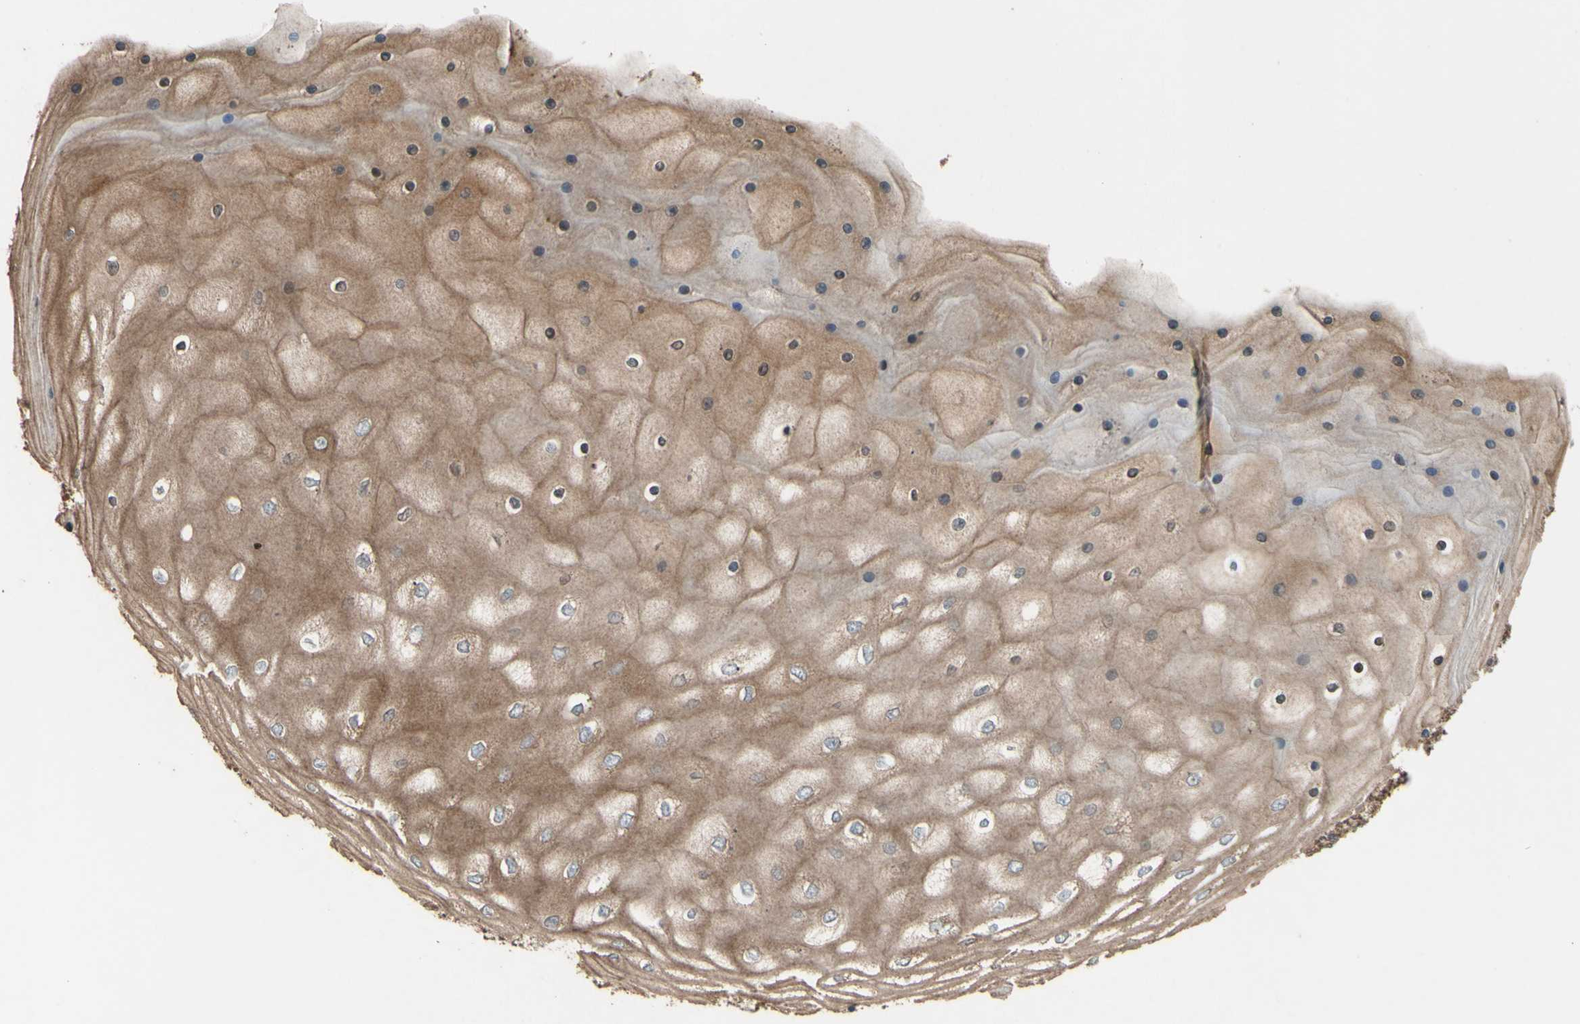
{"staining": {"intensity": "moderate", "quantity": ">75%", "location": "cytoplasmic/membranous"}, "tissue": "cervical cancer", "cell_type": "Tumor cells", "image_type": "cancer", "snomed": [{"axis": "morphology", "description": "Squamous cell carcinoma, NOS"}, {"axis": "topography", "description": "Cervix"}], "caption": "Squamous cell carcinoma (cervical) stained for a protein reveals moderate cytoplasmic/membranous positivity in tumor cells. (IHC, brightfield microscopy, high magnification).", "gene": "CTTN", "patient": {"sex": "female", "age": 35}}